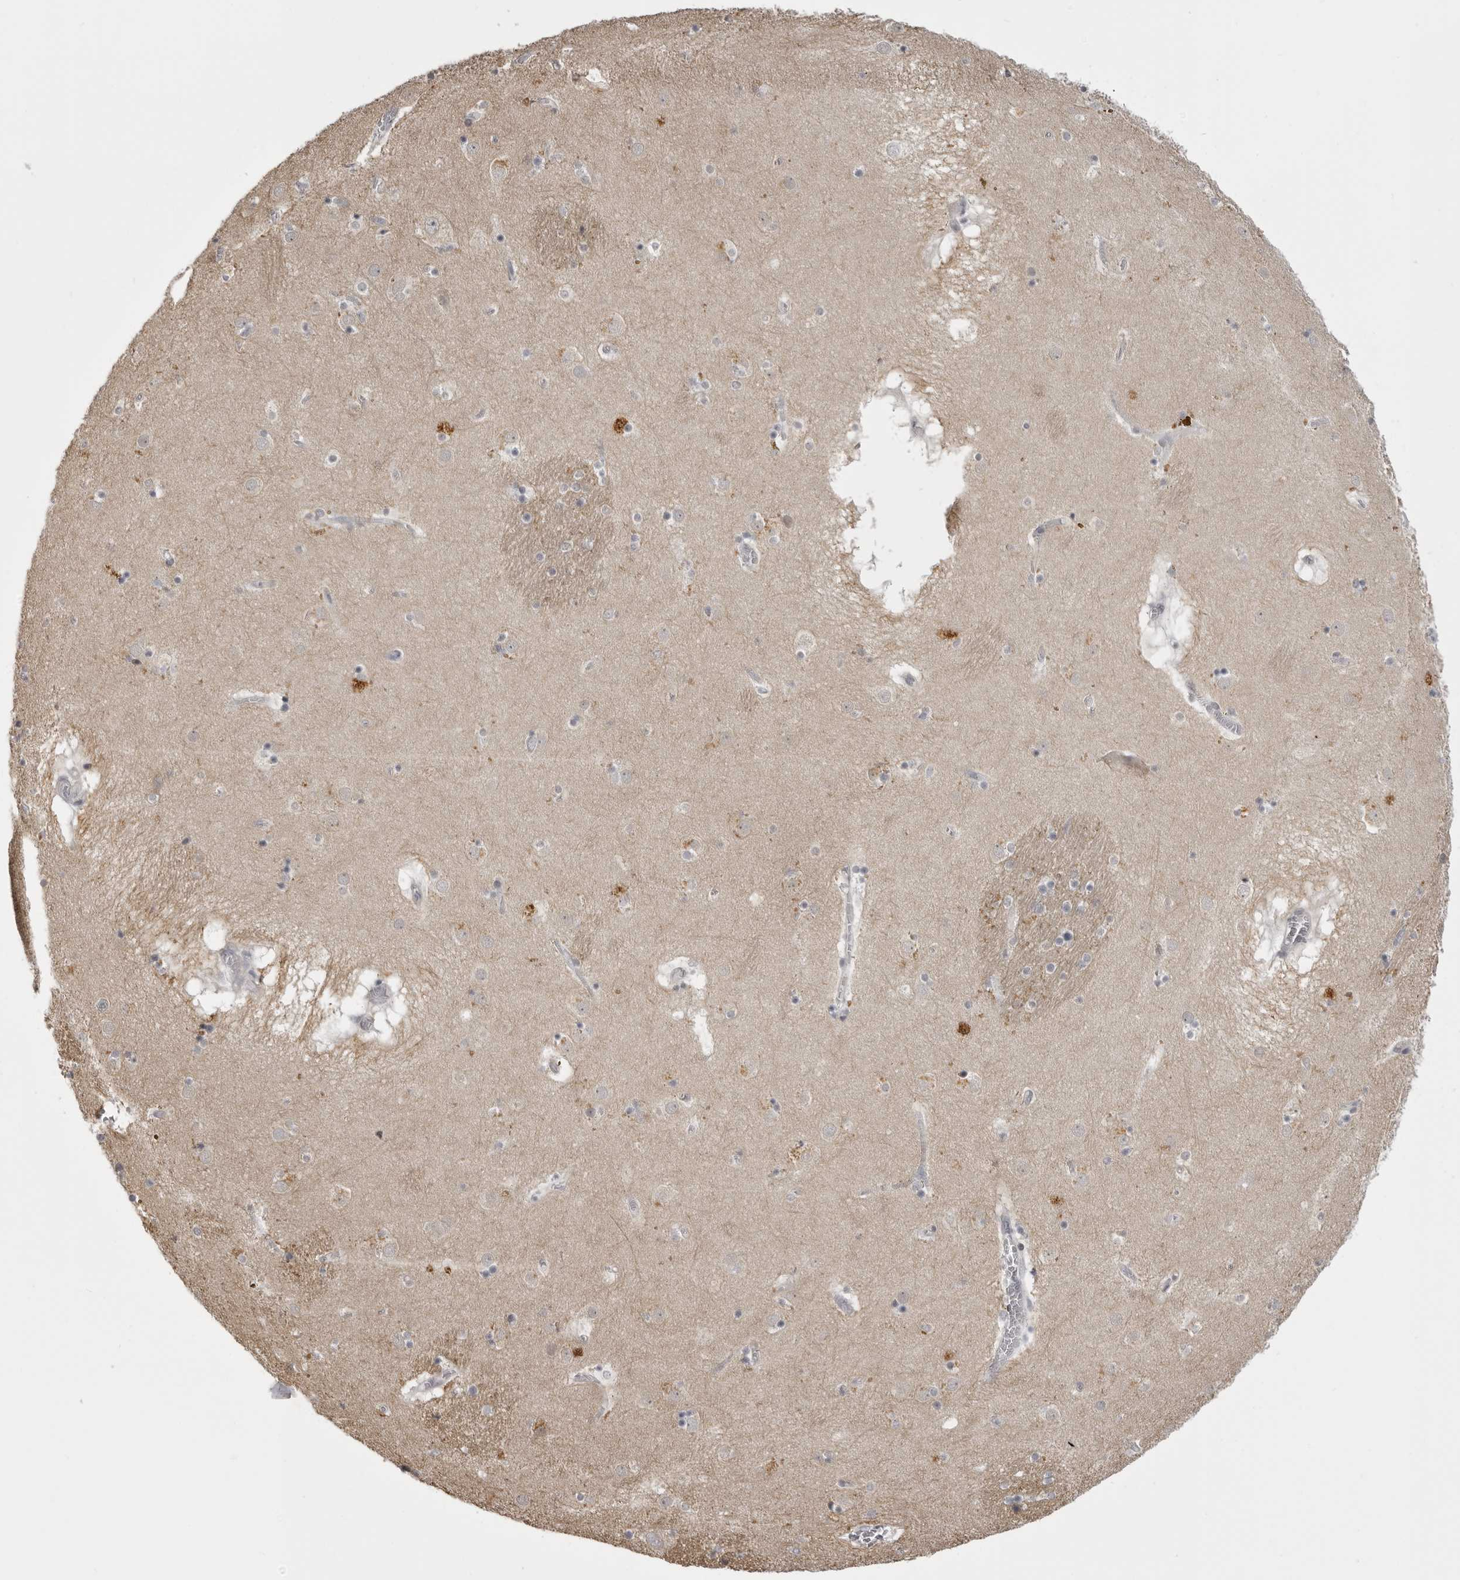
{"staining": {"intensity": "moderate", "quantity": "<25%", "location": "cytoplasmic/membranous"}, "tissue": "caudate", "cell_type": "Glial cells", "image_type": "normal", "snomed": [{"axis": "morphology", "description": "Normal tissue, NOS"}, {"axis": "topography", "description": "Lateral ventricle wall"}], "caption": "Protein expression analysis of normal human caudate reveals moderate cytoplasmic/membranous positivity in about <25% of glial cells.", "gene": "EPHA10", "patient": {"sex": "male", "age": 70}}